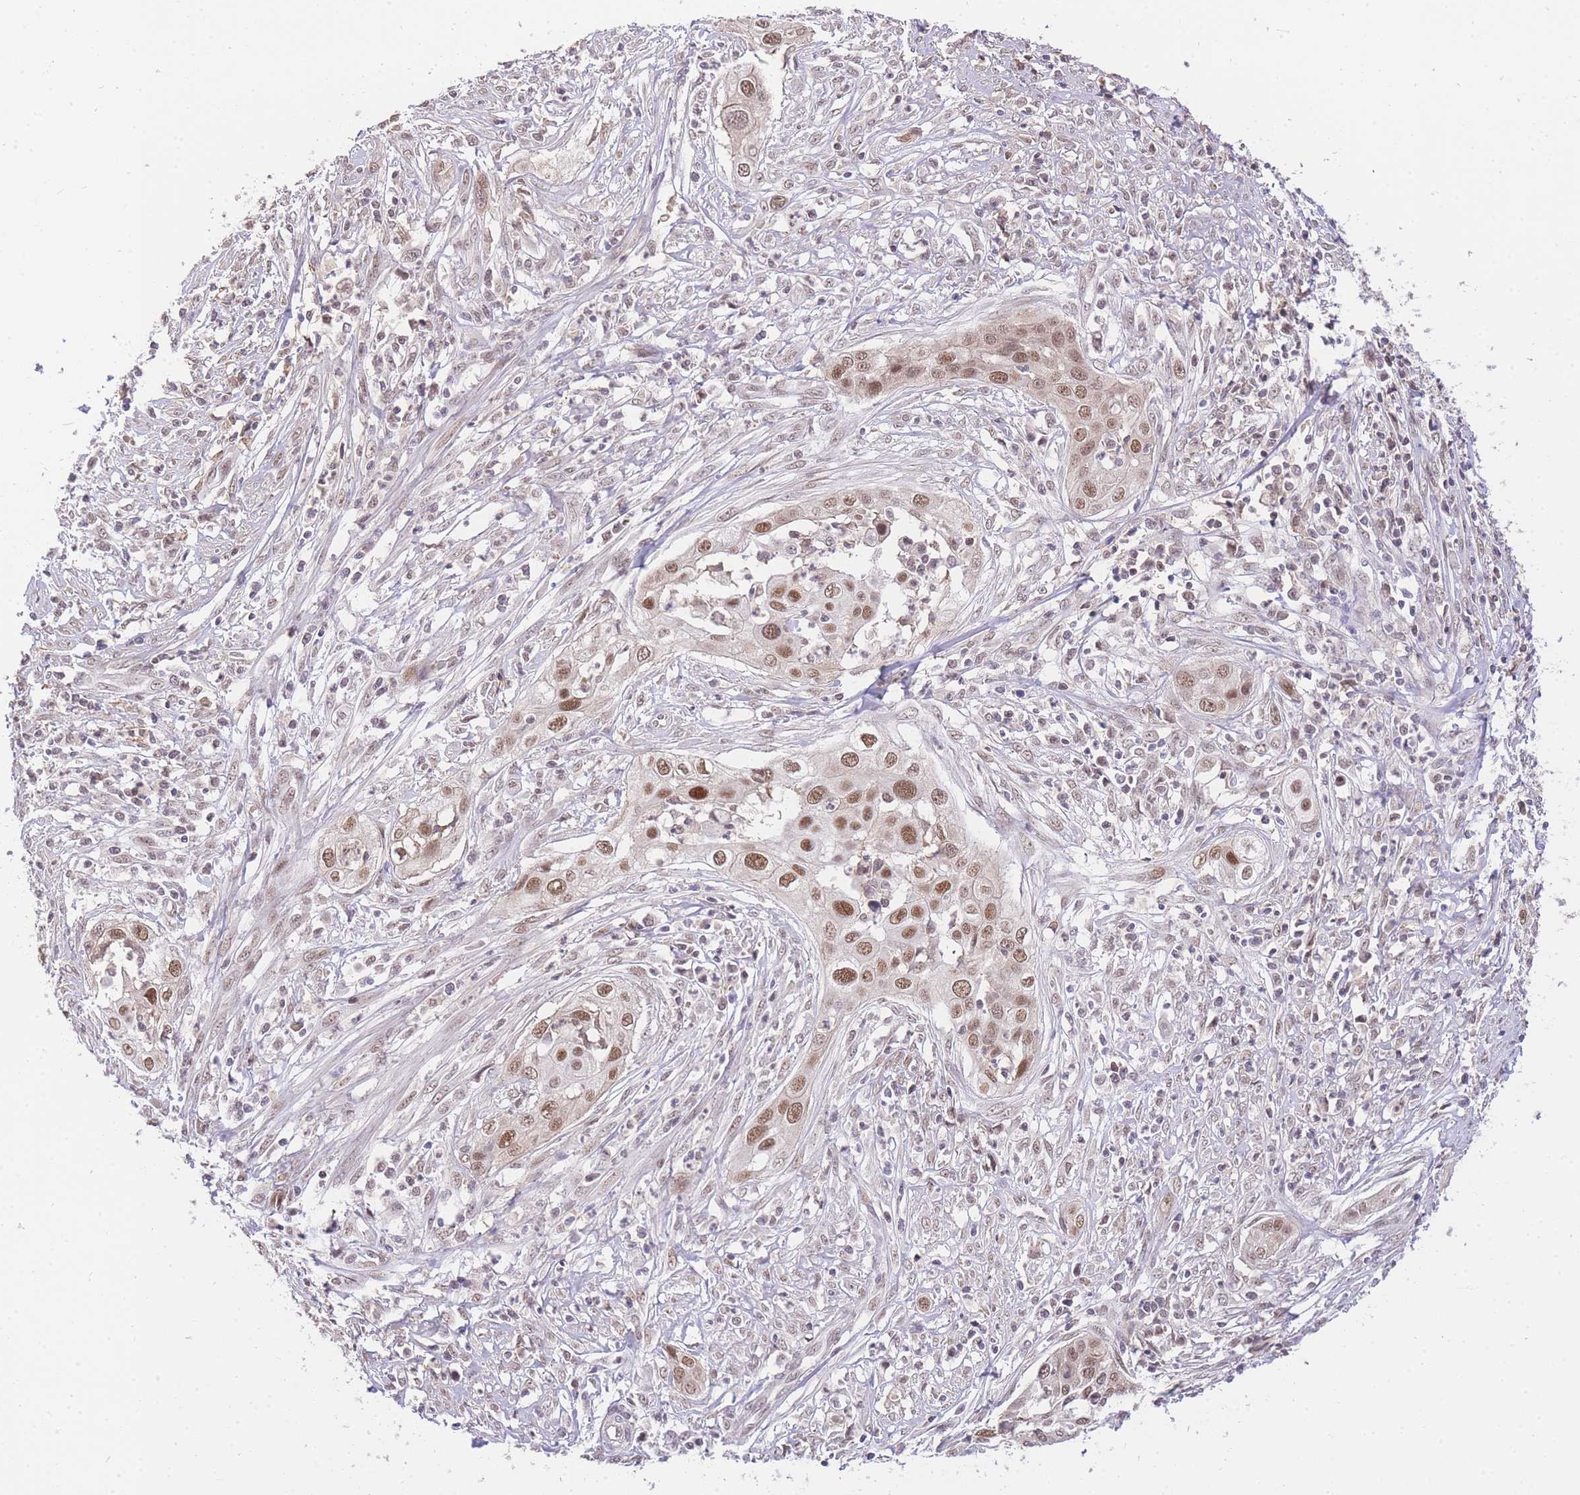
{"staining": {"intensity": "moderate", "quantity": ">75%", "location": "nuclear"}, "tissue": "cervical cancer", "cell_type": "Tumor cells", "image_type": "cancer", "snomed": [{"axis": "morphology", "description": "Squamous cell carcinoma, NOS"}, {"axis": "topography", "description": "Cervix"}], "caption": "Cervical cancer (squamous cell carcinoma) stained with immunohistochemistry (IHC) exhibits moderate nuclear expression in about >75% of tumor cells. Using DAB (3,3'-diaminobenzidine) (brown) and hematoxylin (blue) stains, captured at high magnification using brightfield microscopy.", "gene": "UBXN7", "patient": {"sex": "female", "age": 34}}